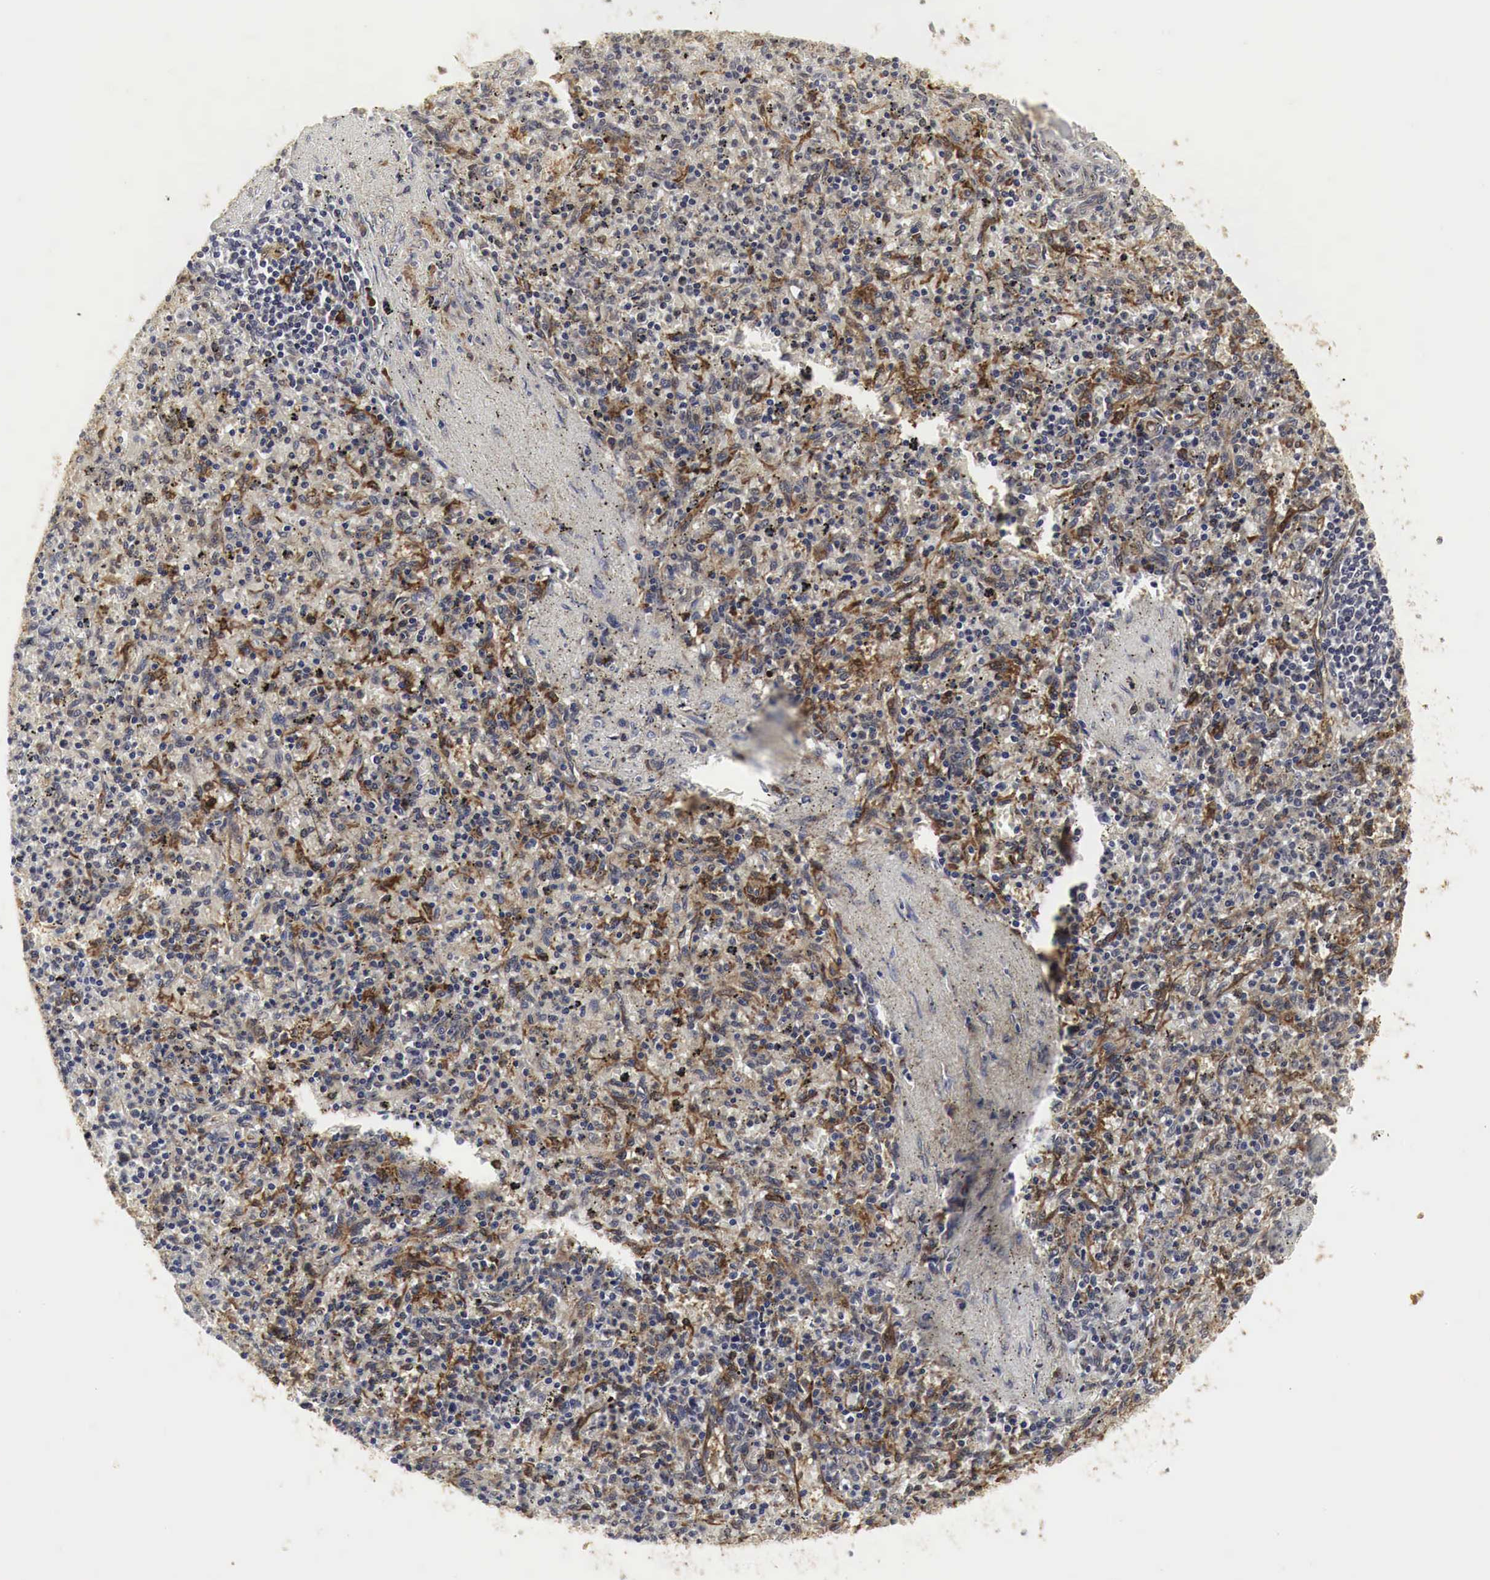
{"staining": {"intensity": "strong", "quantity": "25%-75%", "location": "cytoplasmic/membranous"}, "tissue": "spleen", "cell_type": "Cells in red pulp", "image_type": "normal", "snomed": [{"axis": "morphology", "description": "Normal tissue, NOS"}, {"axis": "topography", "description": "Spleen"}], "caption": "Brown immunohistochemical staining in benign human spleen displays strong cytoplasmic/membranous positivity in about 25%-75% of cells in red pulp.", "gene": "SPIN1", "patient": {"sex": "male", "age": 72}}